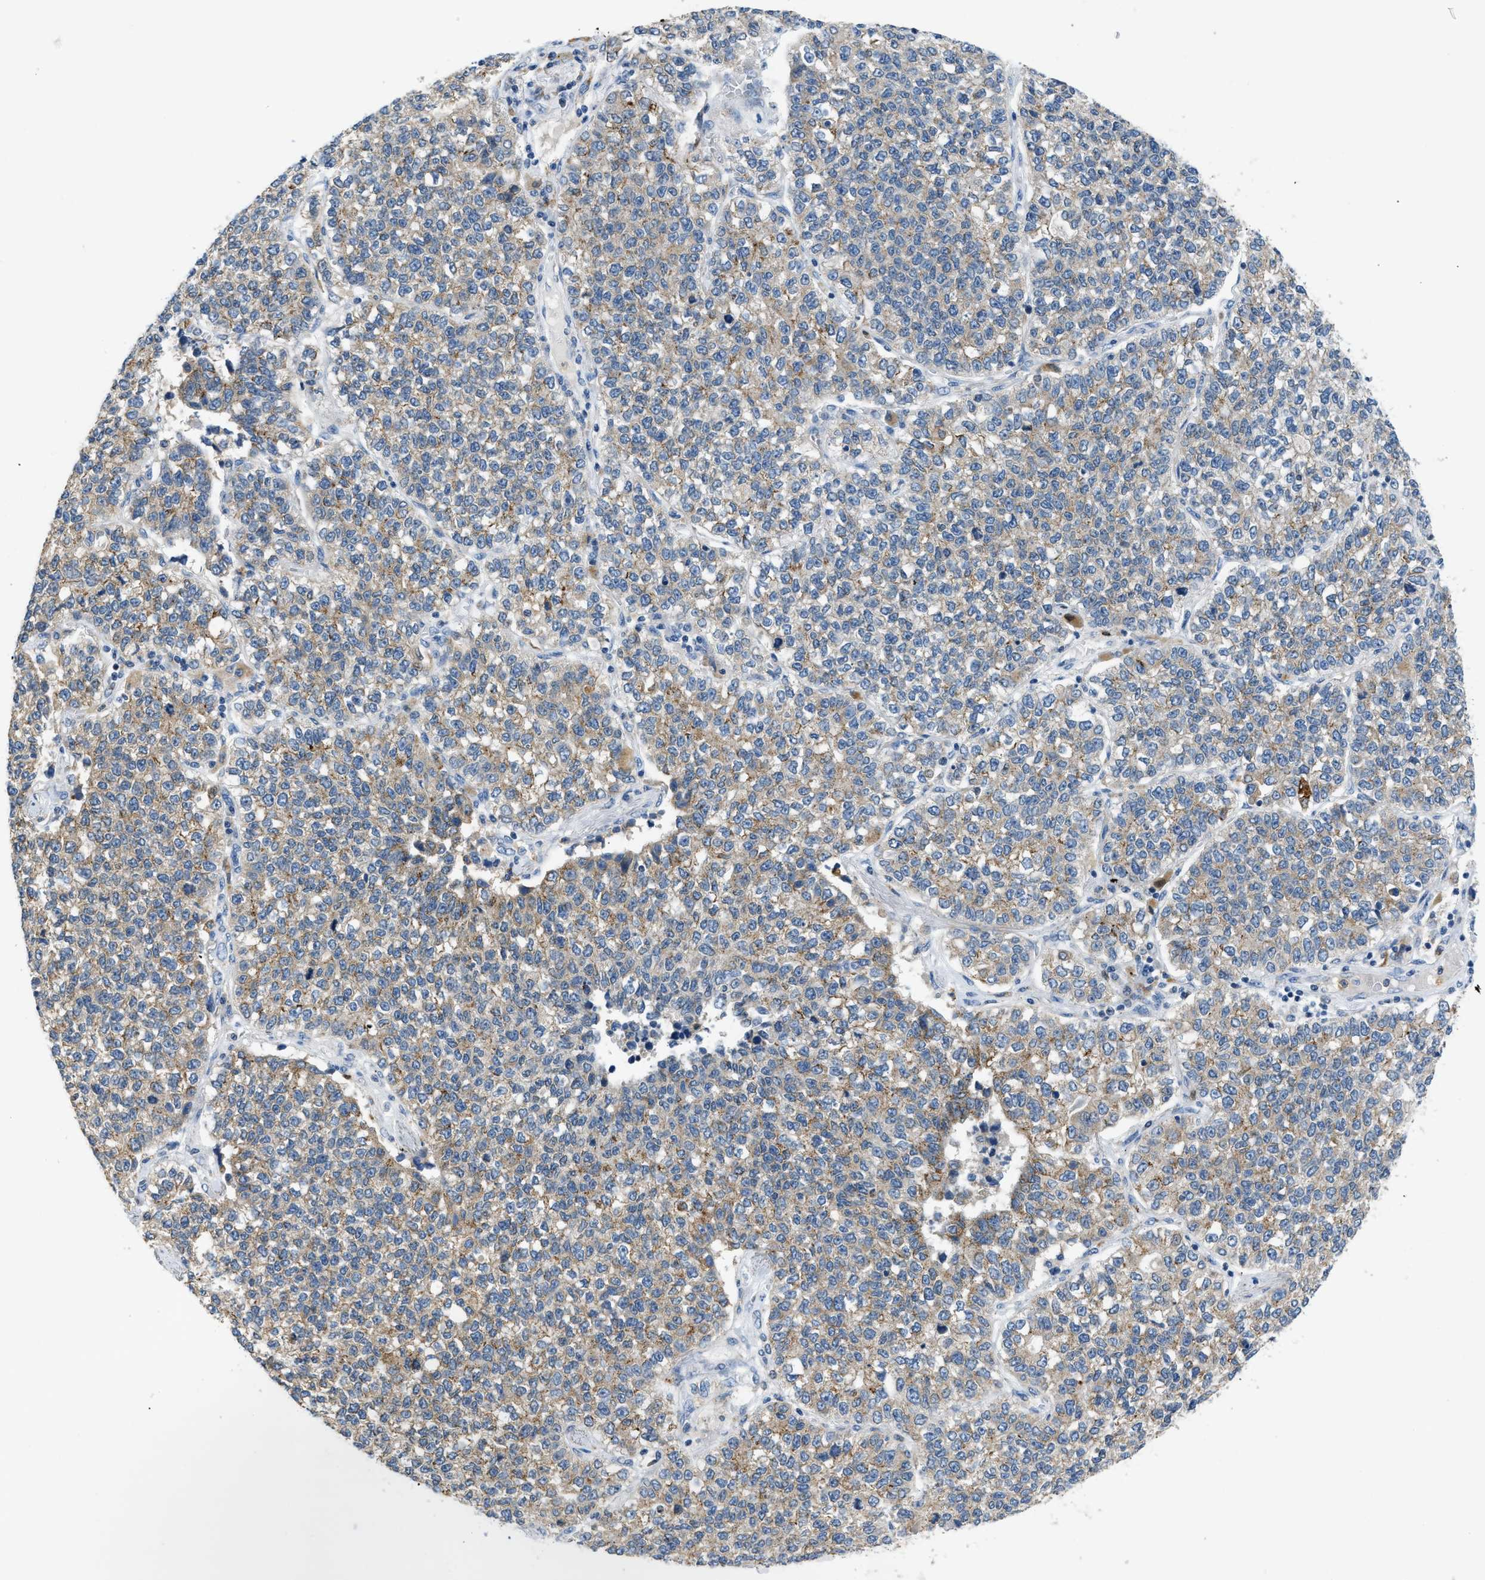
{"staining": {"intensity": "weak", "quantity": ">75%", "location": "cytoplasmic/membranous"}, "tissue": "lung cancer", "cell_type": "Tumor cells", "image_type": "cancer", "snomed": [{"axis": "morphology", "description": "Adenocarcinoma, NOS"}, {"axis": "topography", "description": "Lung"}], "caption": "Tumor cells demonstrate low levels of weak cytoplasmic/membranous expression in approximately >75% of cells in human adenocarcinoma (lung).", "gene": "TOMM34", "patient": {"sex": "male", "age": 49}}